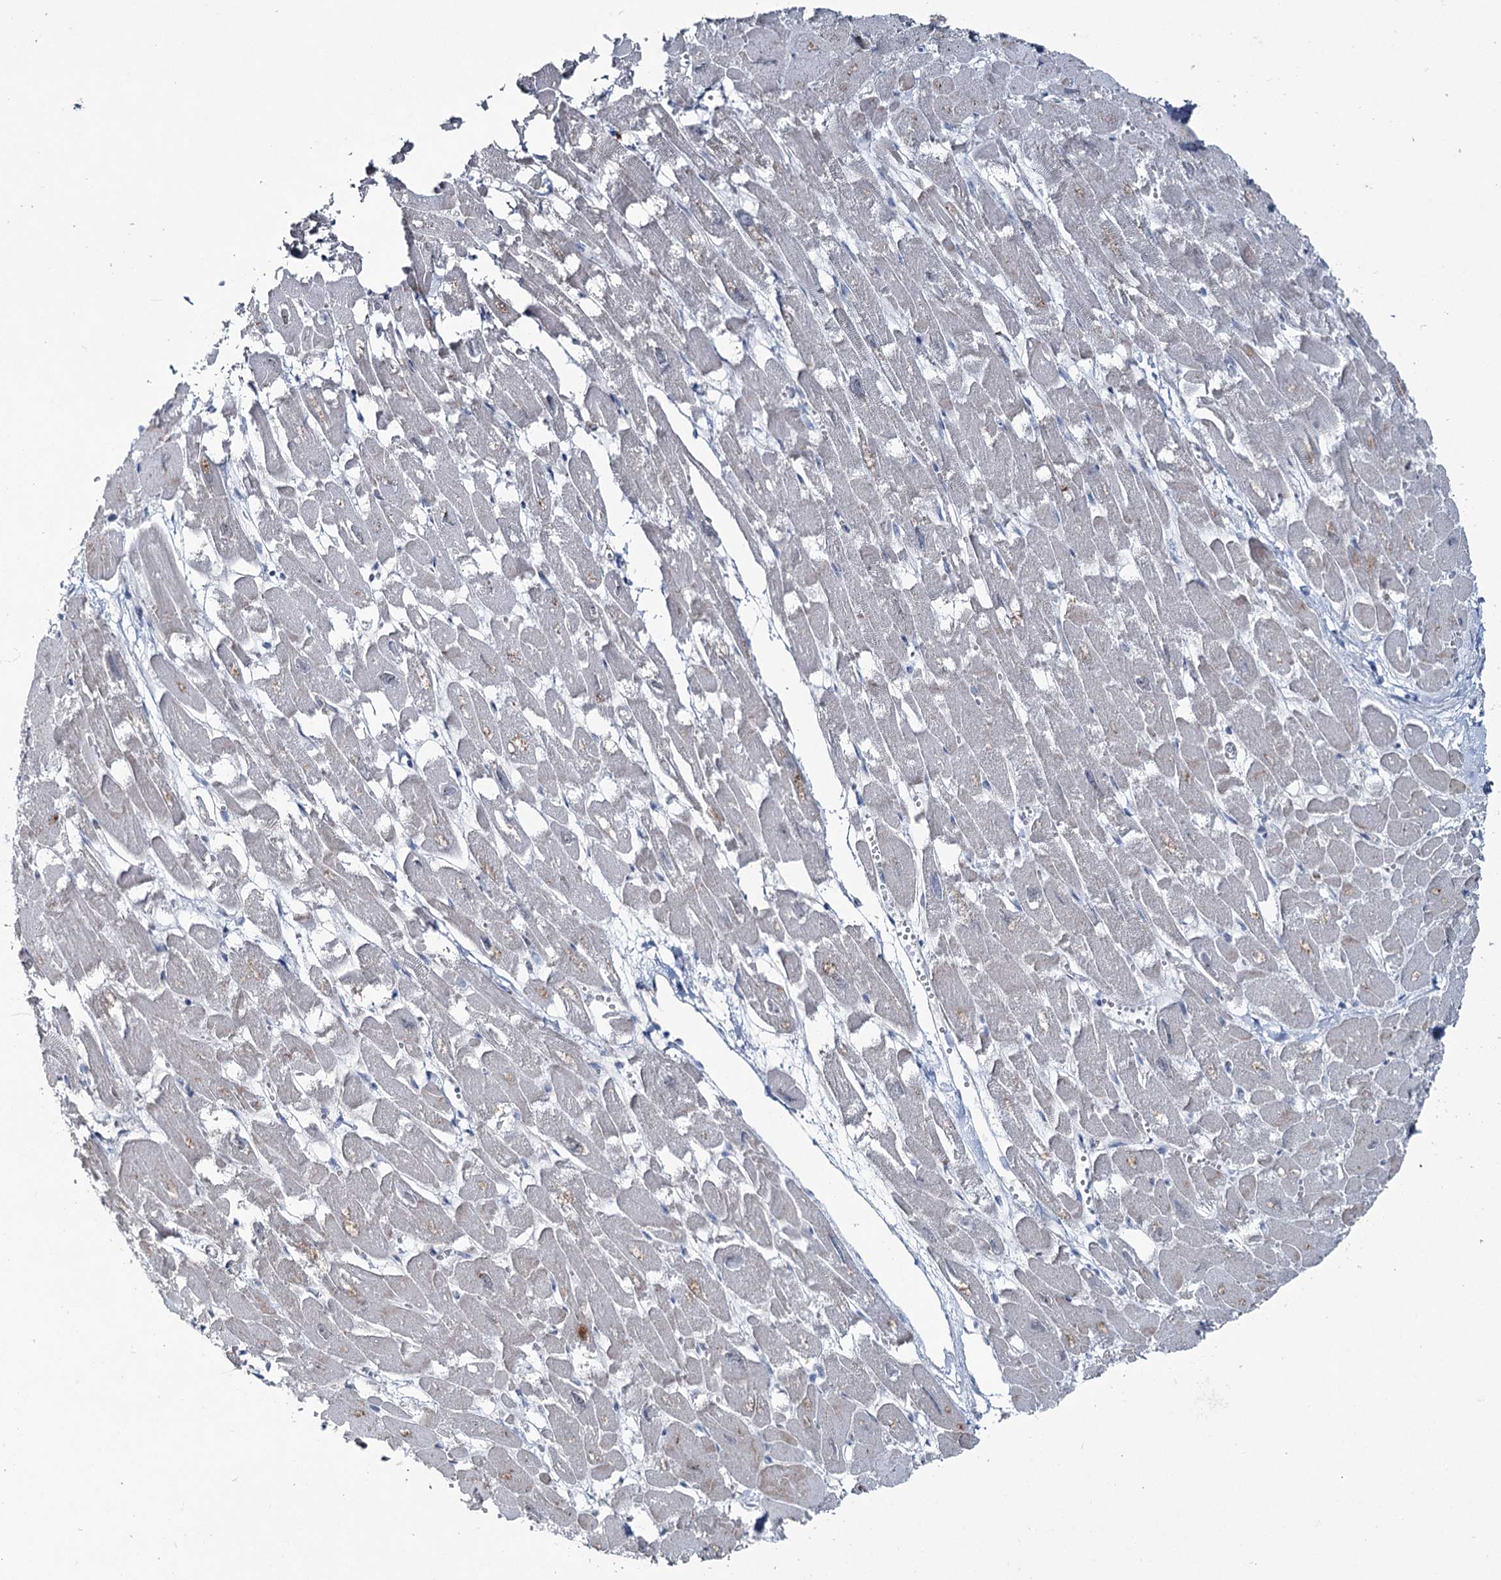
{"staining": {"intensity": "negative", "quantity": "none", "location": "none"}, "tissue": "heart muscle", "cell_type": "Cardiomyocytes", "image_type": "normal", "snomed": [{"axis": "morphology", "description": "Normal tissue, NOS"}, {"axis": "topography", "description": "Heart"}], "caption": "IHC of benign human heart muscle demonstrates no positivity in cardiomyocytes.", "gene": "FAM120B", "patient": {"sex": "male", "age": 54}}